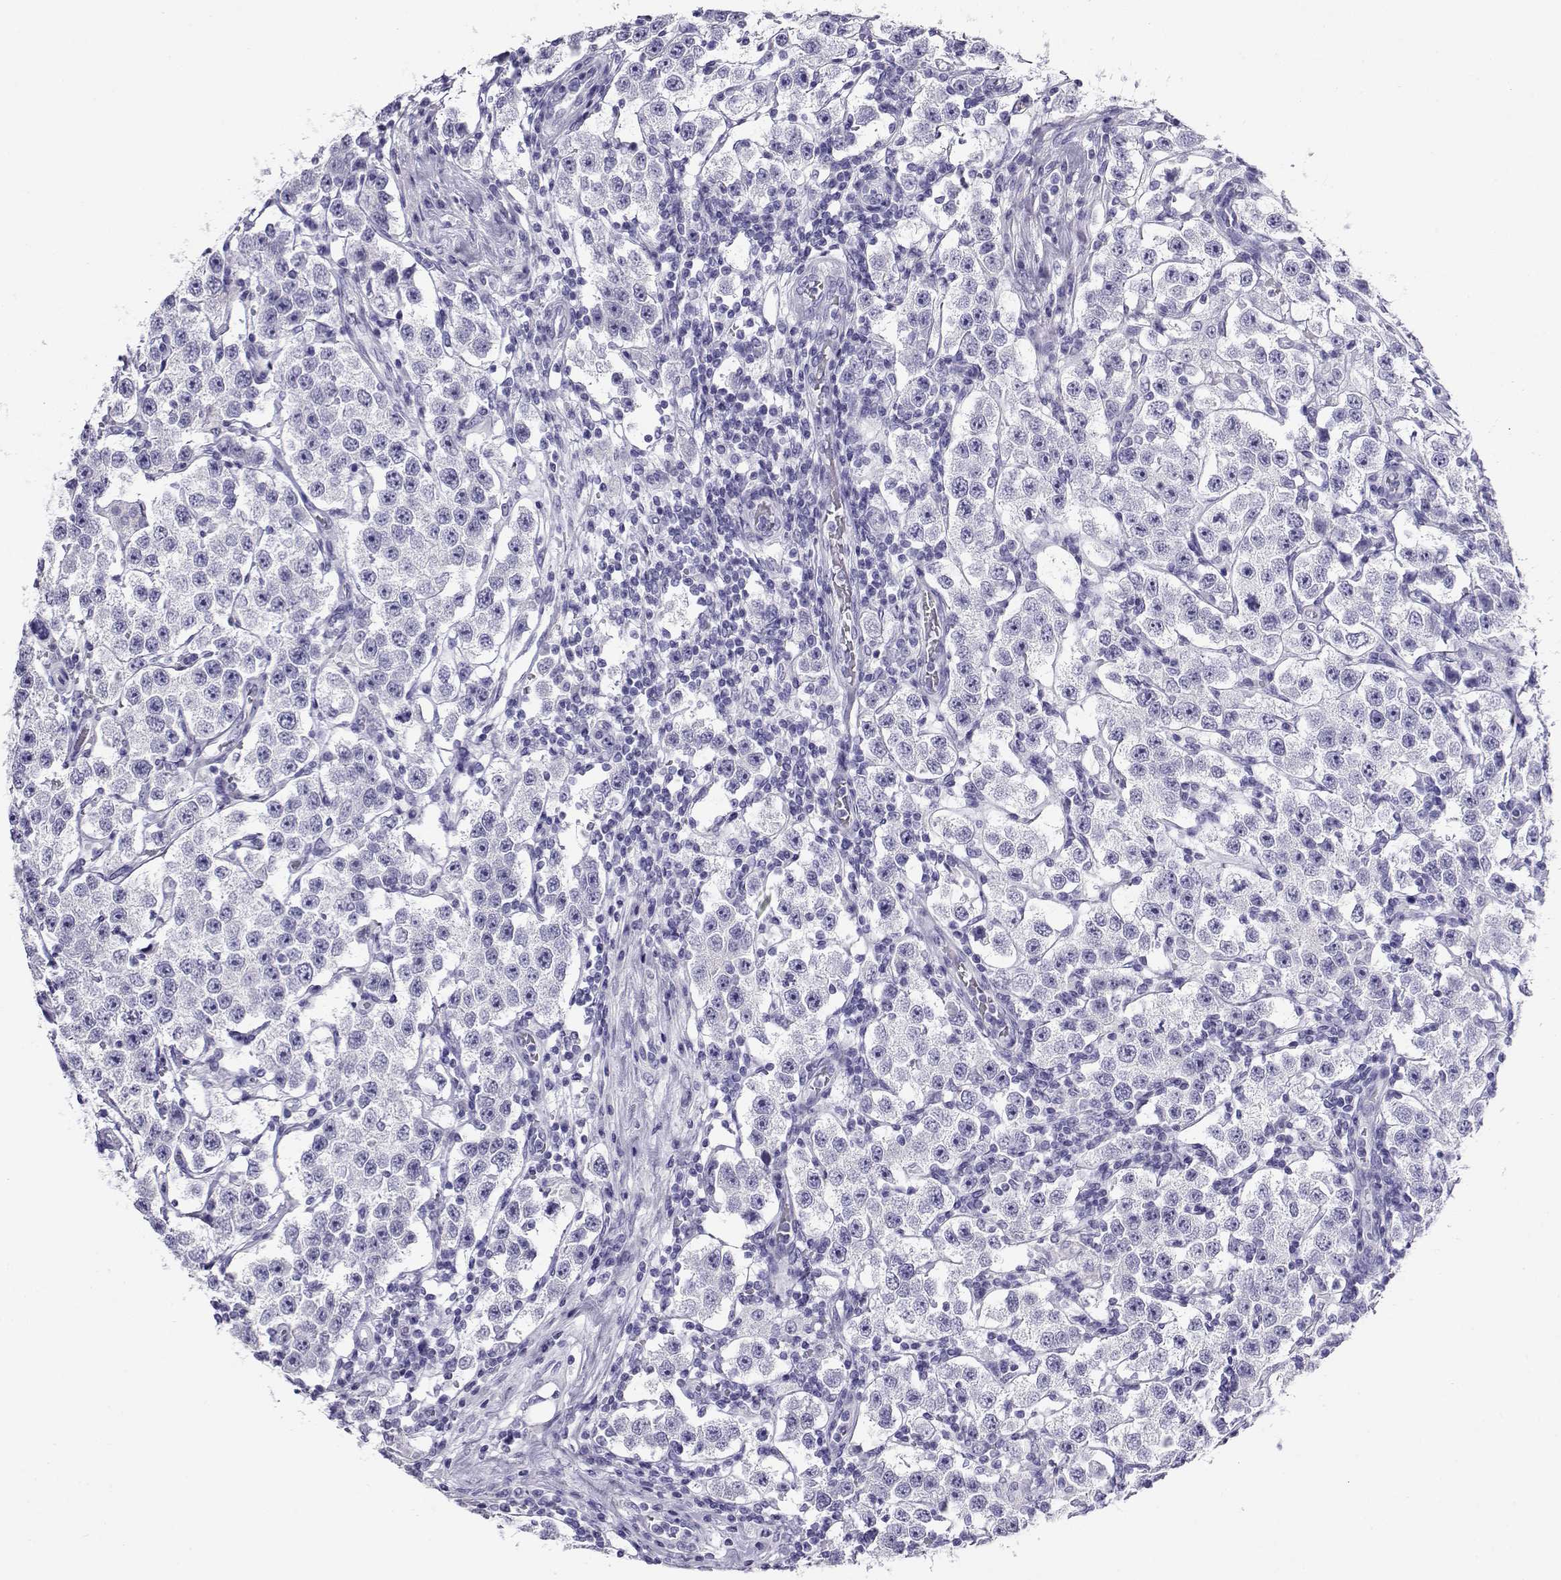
{"staining": {"intensity": "negative", "quantity": "none", "location": "none"}, "tissue": "testis cancer", "cell_type": "Tumor cells", "image_type": "cancer", "snomed": [{"axis": "morphology", "description": "Seminoma, NOS"}, {"axis": "topography", "description": "Testis"}], "caption": "Immunohistochemistry (IHC) histopathology image of neoplastic tissue: human testis cancer stained with DAB displays no significant protein staining in tumor cells.", "gene": "CABS1", "patient": {"sex": "male", "age": 37}}